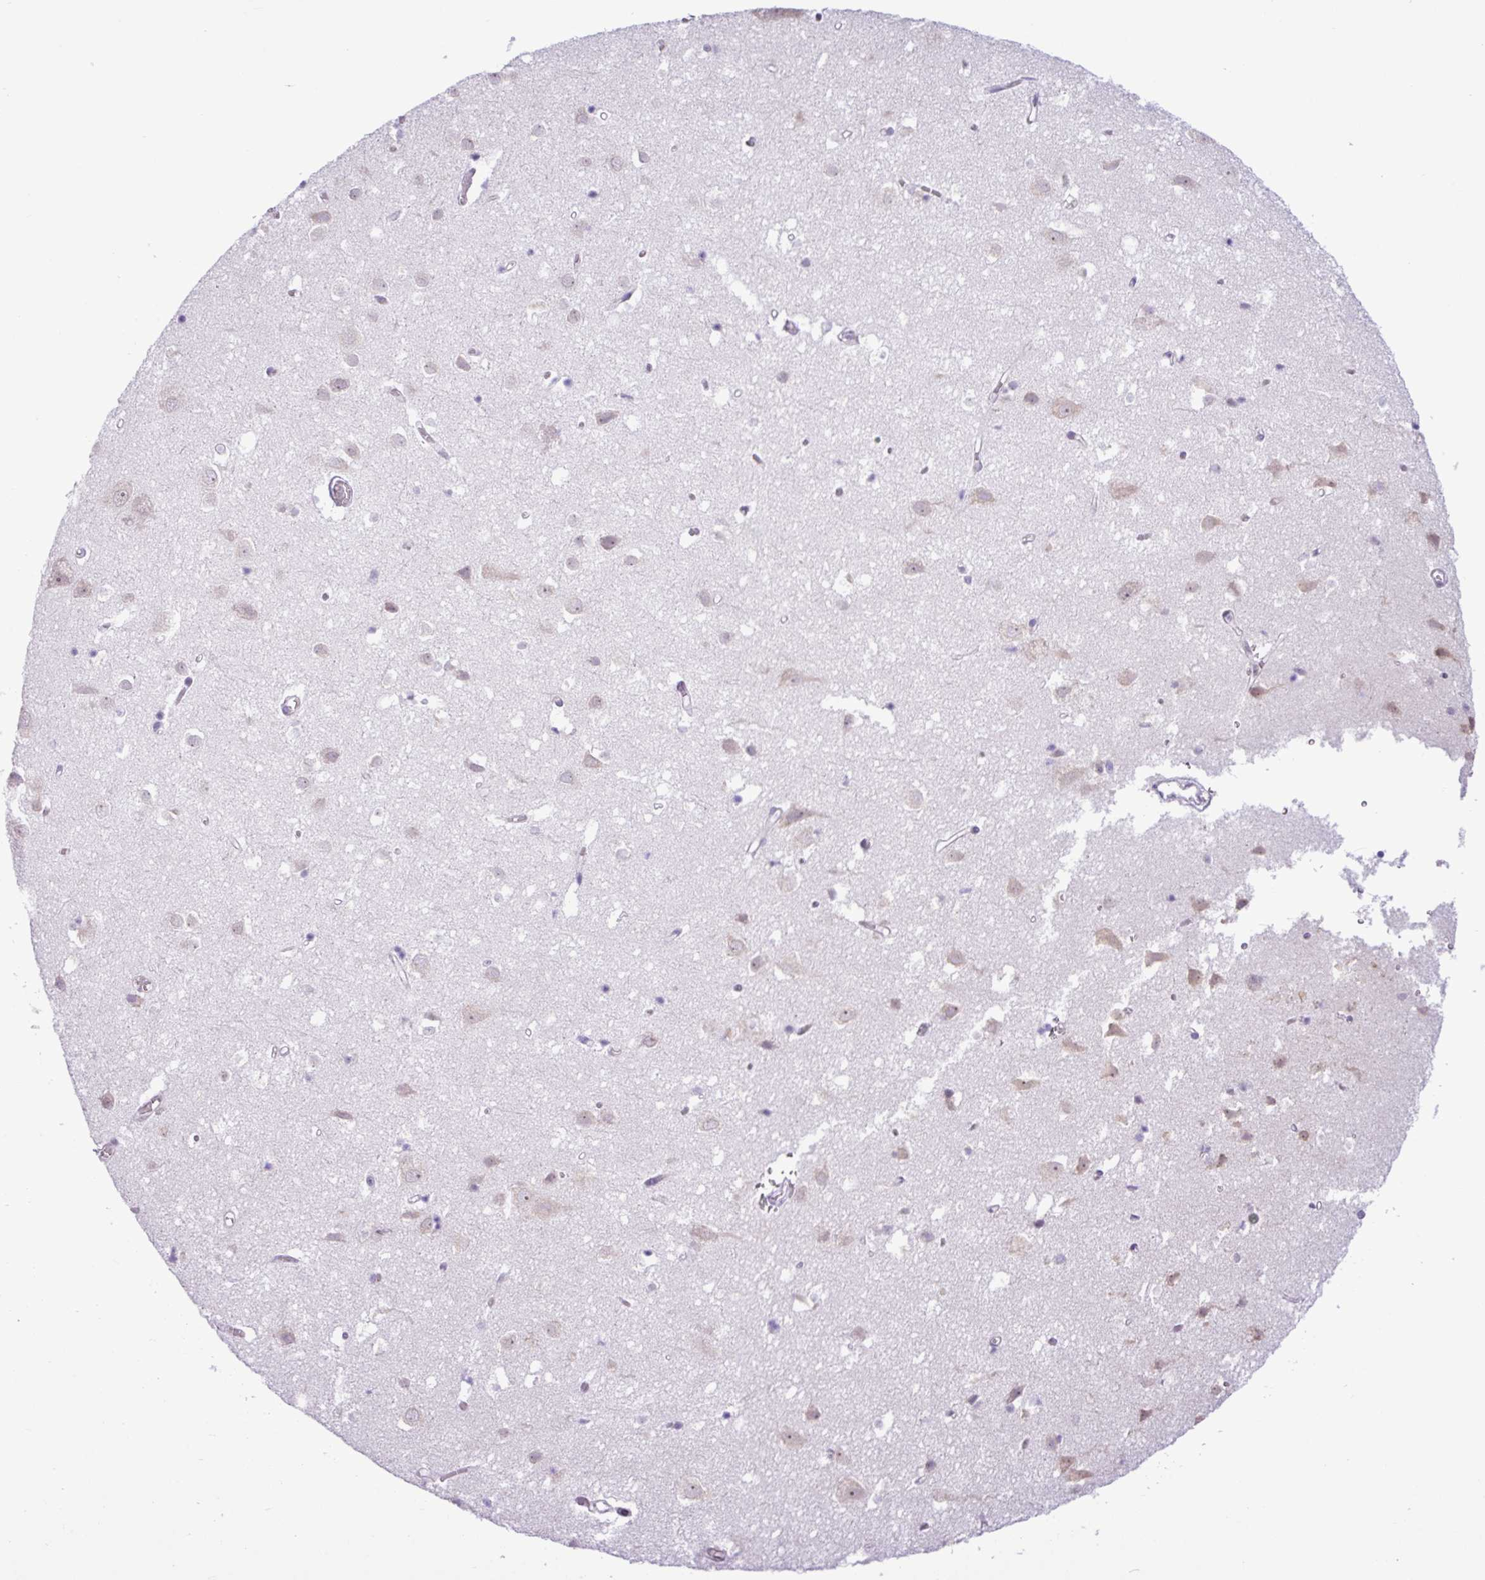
{"staining": {"intensity": "negative", "quantity": "none", "location": "none"}, "tissue": "cerebral cortex", "cell_type": "Endothelial cells", "image_type": "normal", "snomed": [{"axis": "morphology", "description": "Normal tissue, NOS"}, {"axis": "topography", "description": "Cerebral cortex"}], "caption": "A micrograph of human cerebral cortex is negative for staining in endothelial cells. The staining is performed using DAB brown chromogen with nuclei counter-stained in using hematoxylin.", "gene": "ELOA2", "patient": {"sex": "male", "age": 70}}